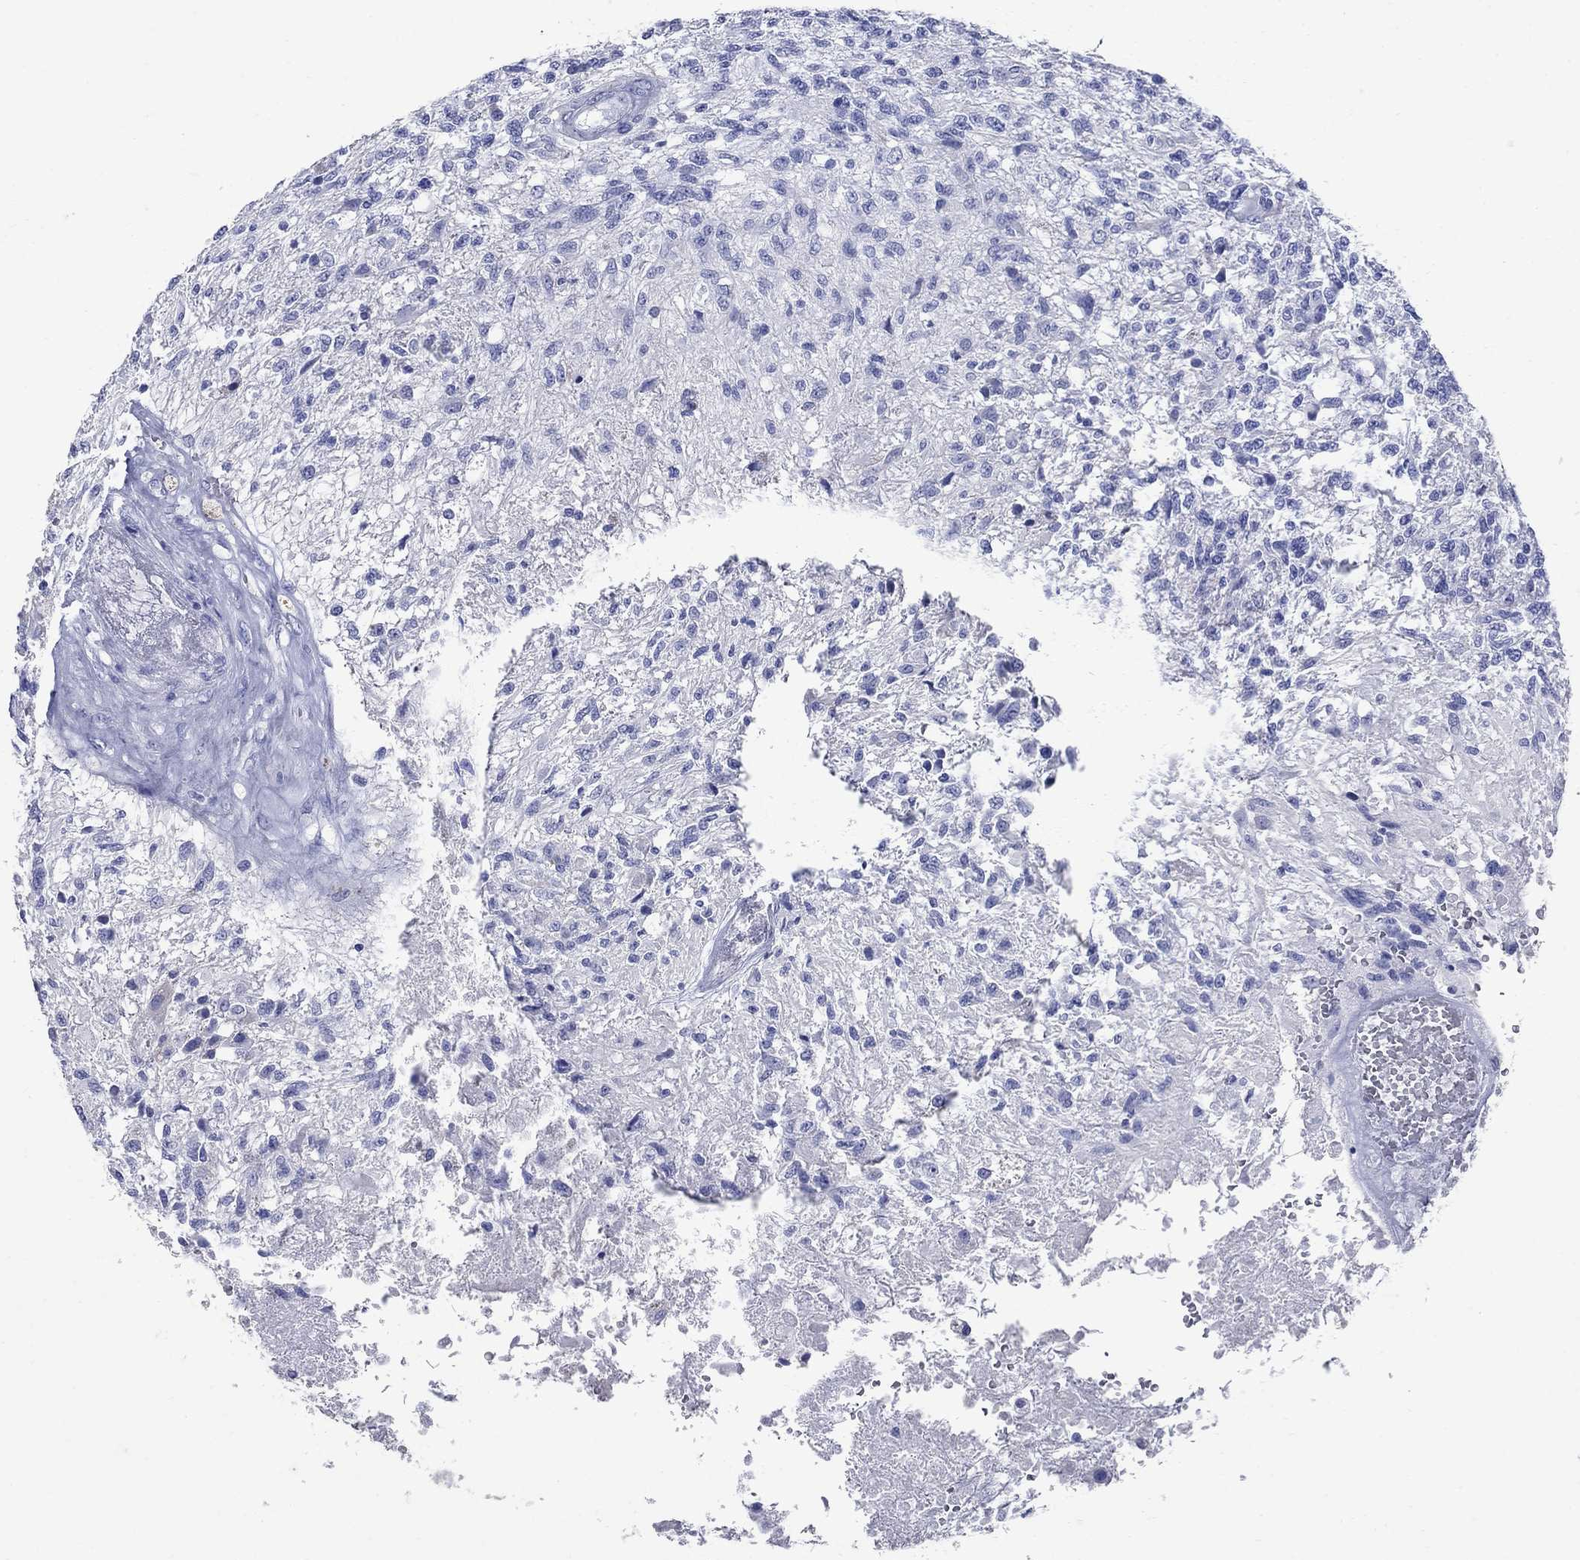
{"staining": {"intensity": "negative", "quantity": "none", "location": "none"}, "tissue": "glioma", "cell_type": "Tumor cells", "image_type": "cancer", "snomed": [{"axis": "morphology", "description": "Glioma, malignant, High grade"}, {"axis": "topography", "description": "Brain"}], "caption": "The image shows no significant staining in tumor cells of glioma.", "gene": "CD1A", "patient": {"sex": "male", "age": 56}}